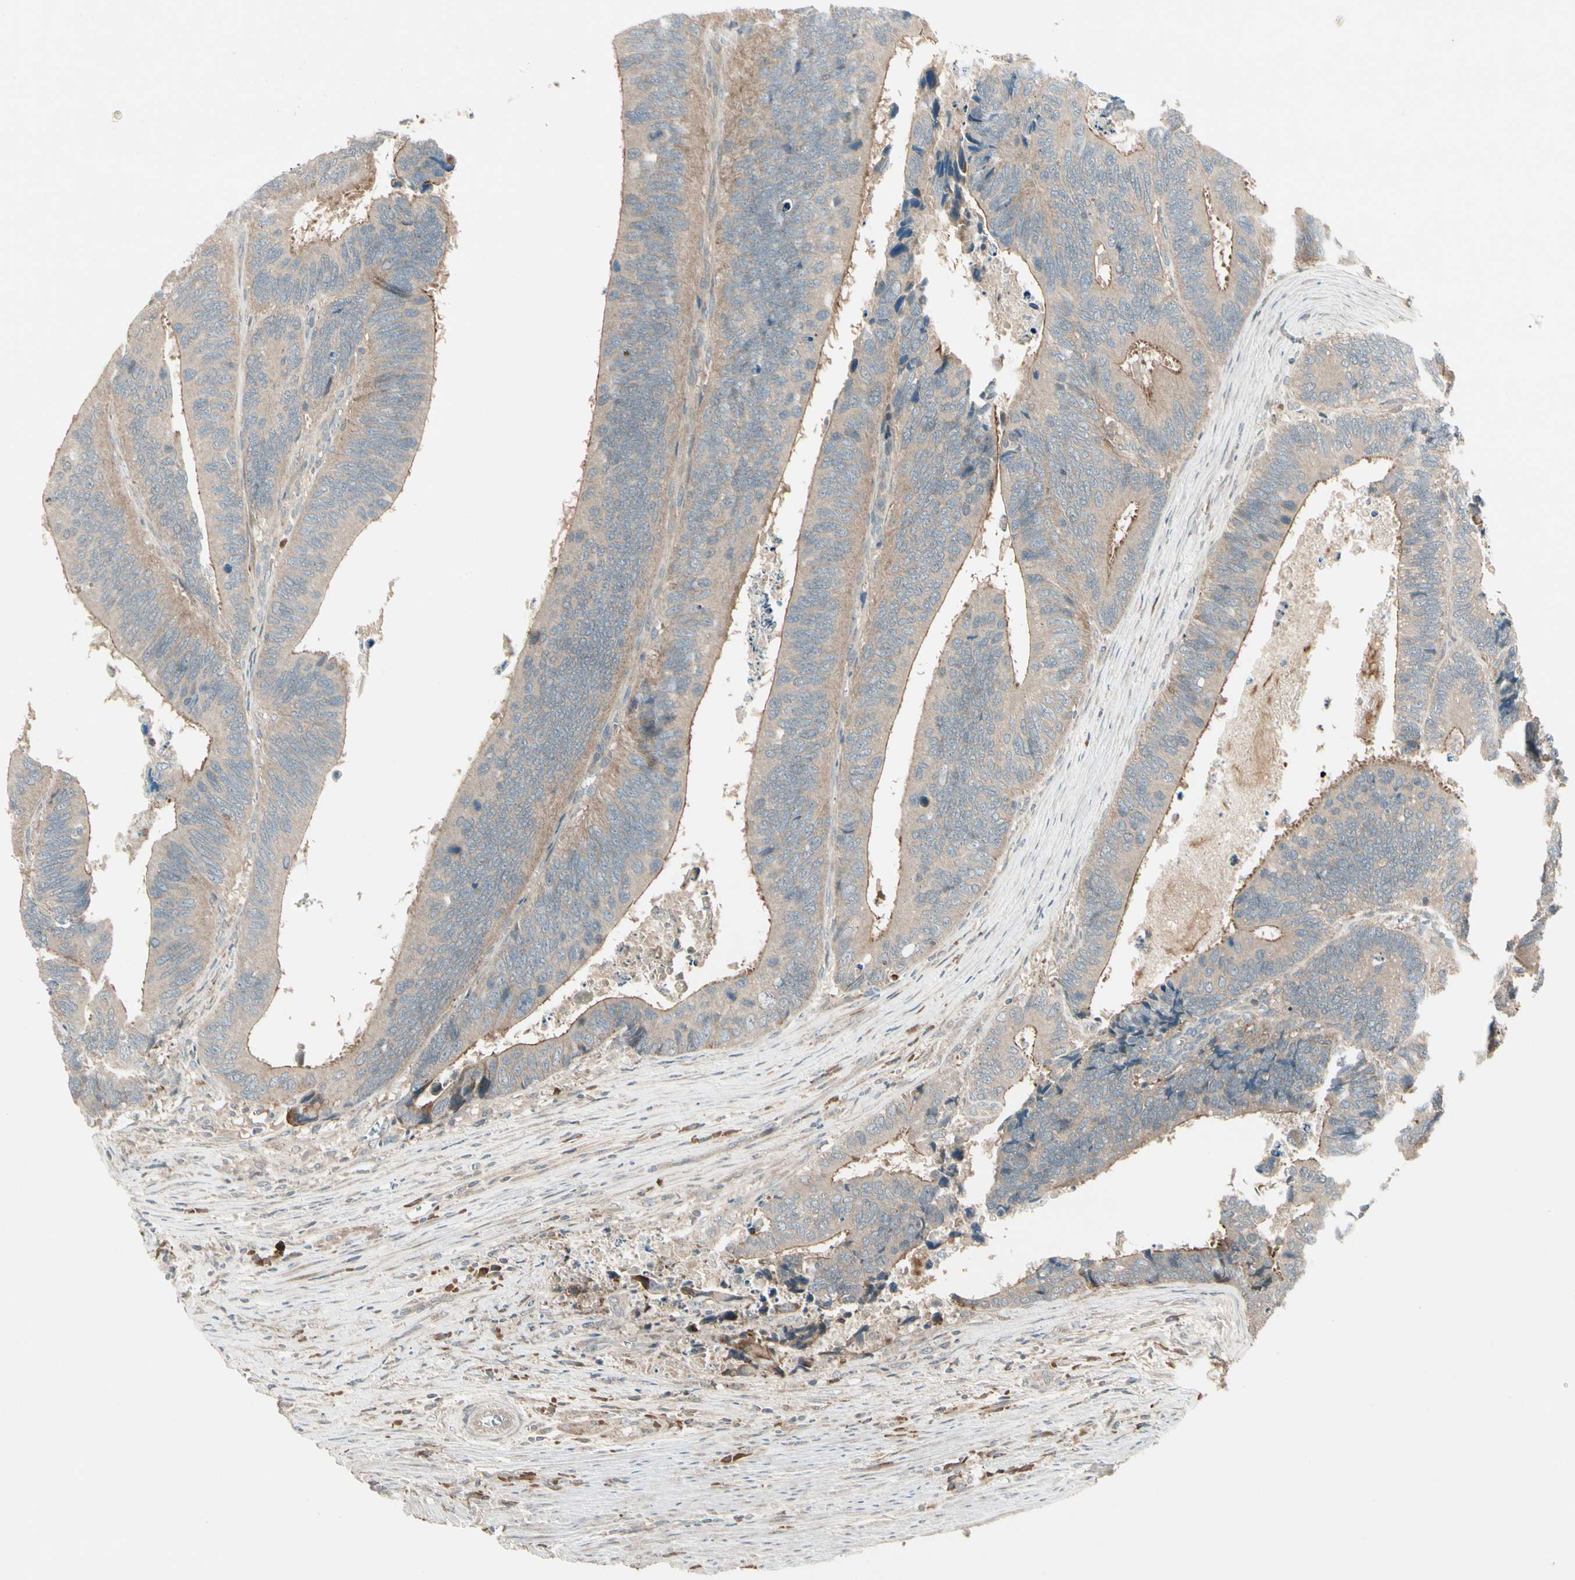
{"staining": {"intensity": "weak", "quantity": ">75%", "location": "cytoplasmic/membranous"}, "tissue": "colorectal cancer", "cell_type": "Tumor cells", "image_type": "cancer", "snomed": [{"axis": "morphology", "description": "Adenocarcinoma, NOS"}, {"axis": "topography", "description": "Colon"}], "caption": "DAB (3,3'-diaminobenzidine) immunohistochemical staining of human adenocarcinoma (colorectal) reveals weak cytoplasmic/membranous protein staining in approximately >75% of tumor cells. (Brightfield microscopy of DAB IHC at high magnification).", "gene": "ACVR1C", "patient": {"sex": "male", "age": 72}}